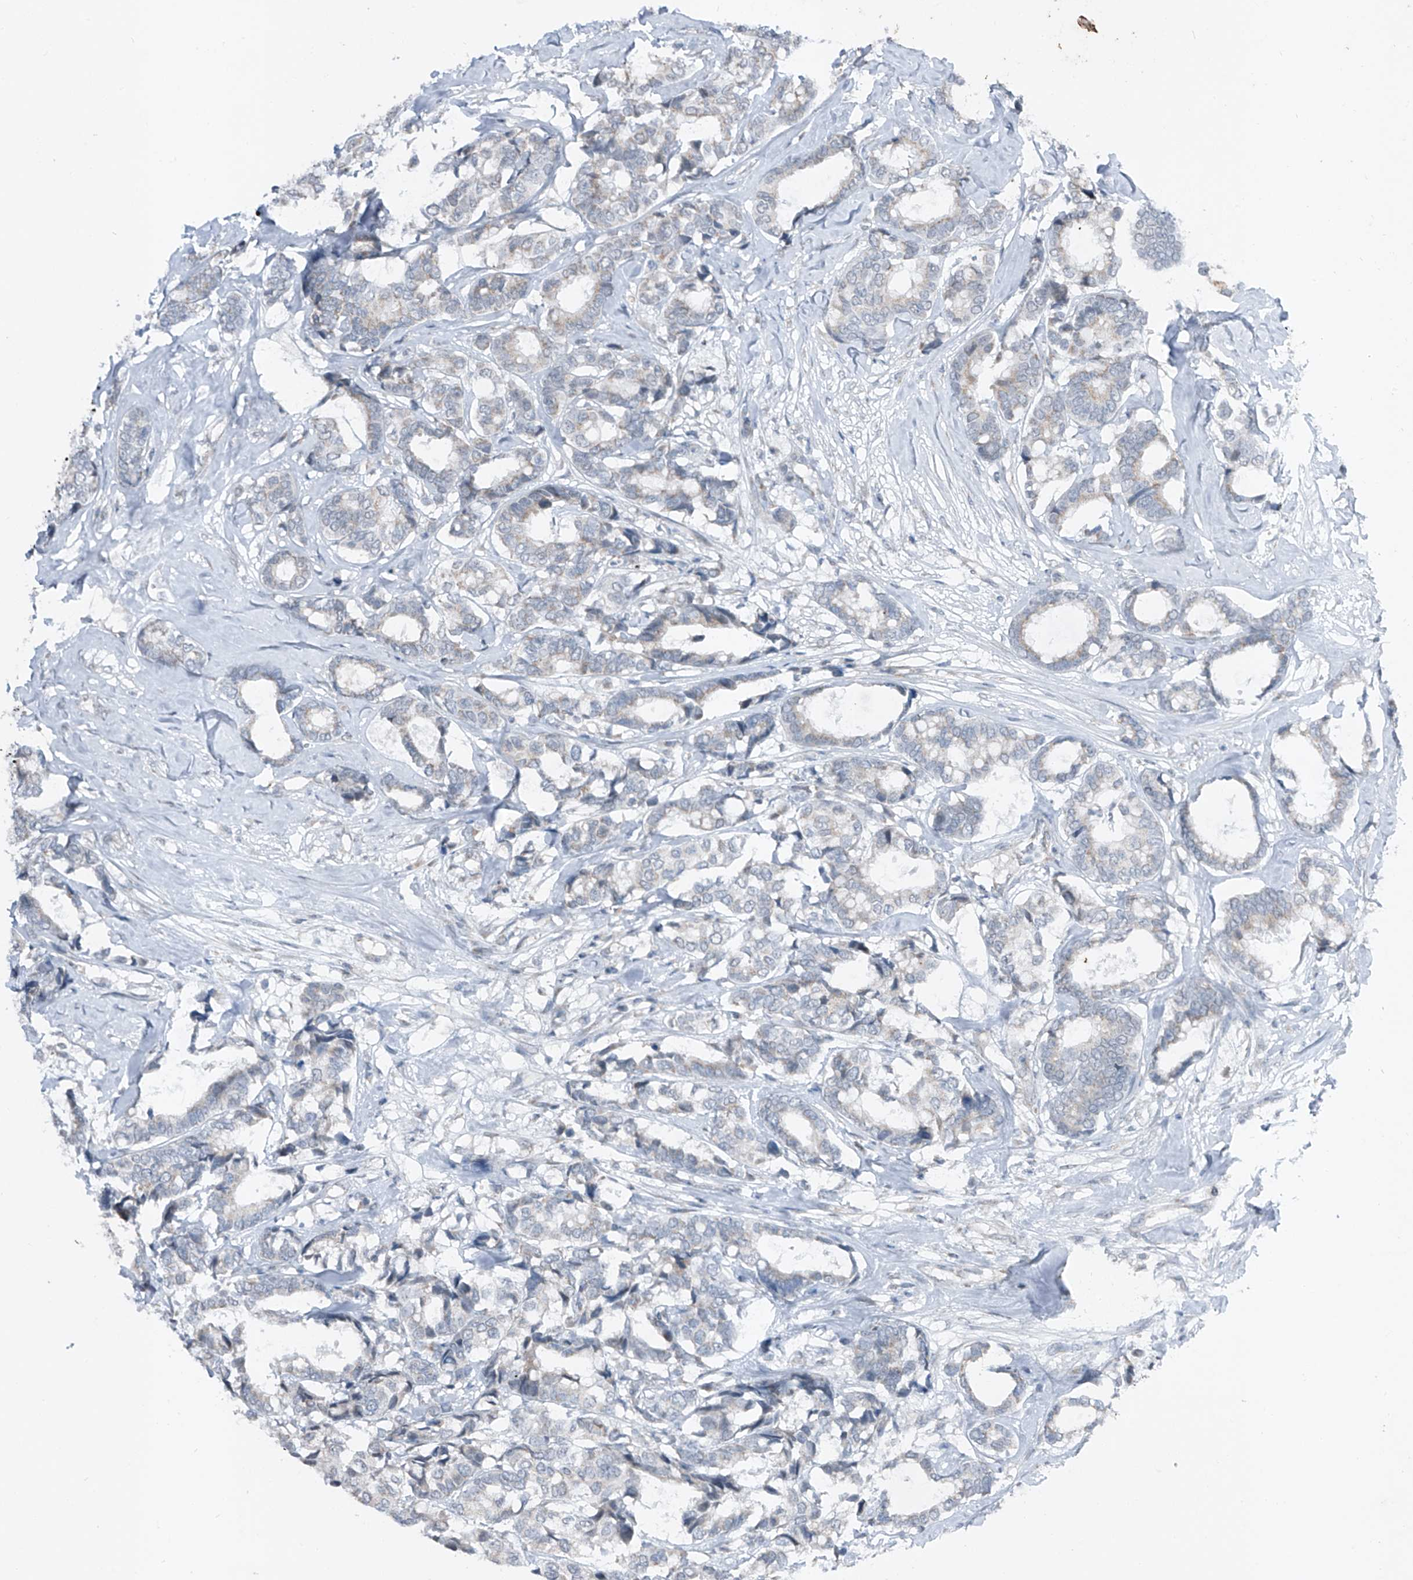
{"staining": {"intensity": "negative", "quantity": "none", "location": "none"}, "tissue": "breast cancer", "cell_type": "Tumor cells", "image_type": "cancer", "snomed": [{"axis": "morphology", "description": "Duct carcinoma"}, {"axis": "topography", "description": "Breast"}], "caption": "This is an IHC image of breast cancer (invasive ductal carcinoma). There is no positivity in tumor cells.", "gene": "DYRK1B", "patient": {"sex": "female", "age": 87}}